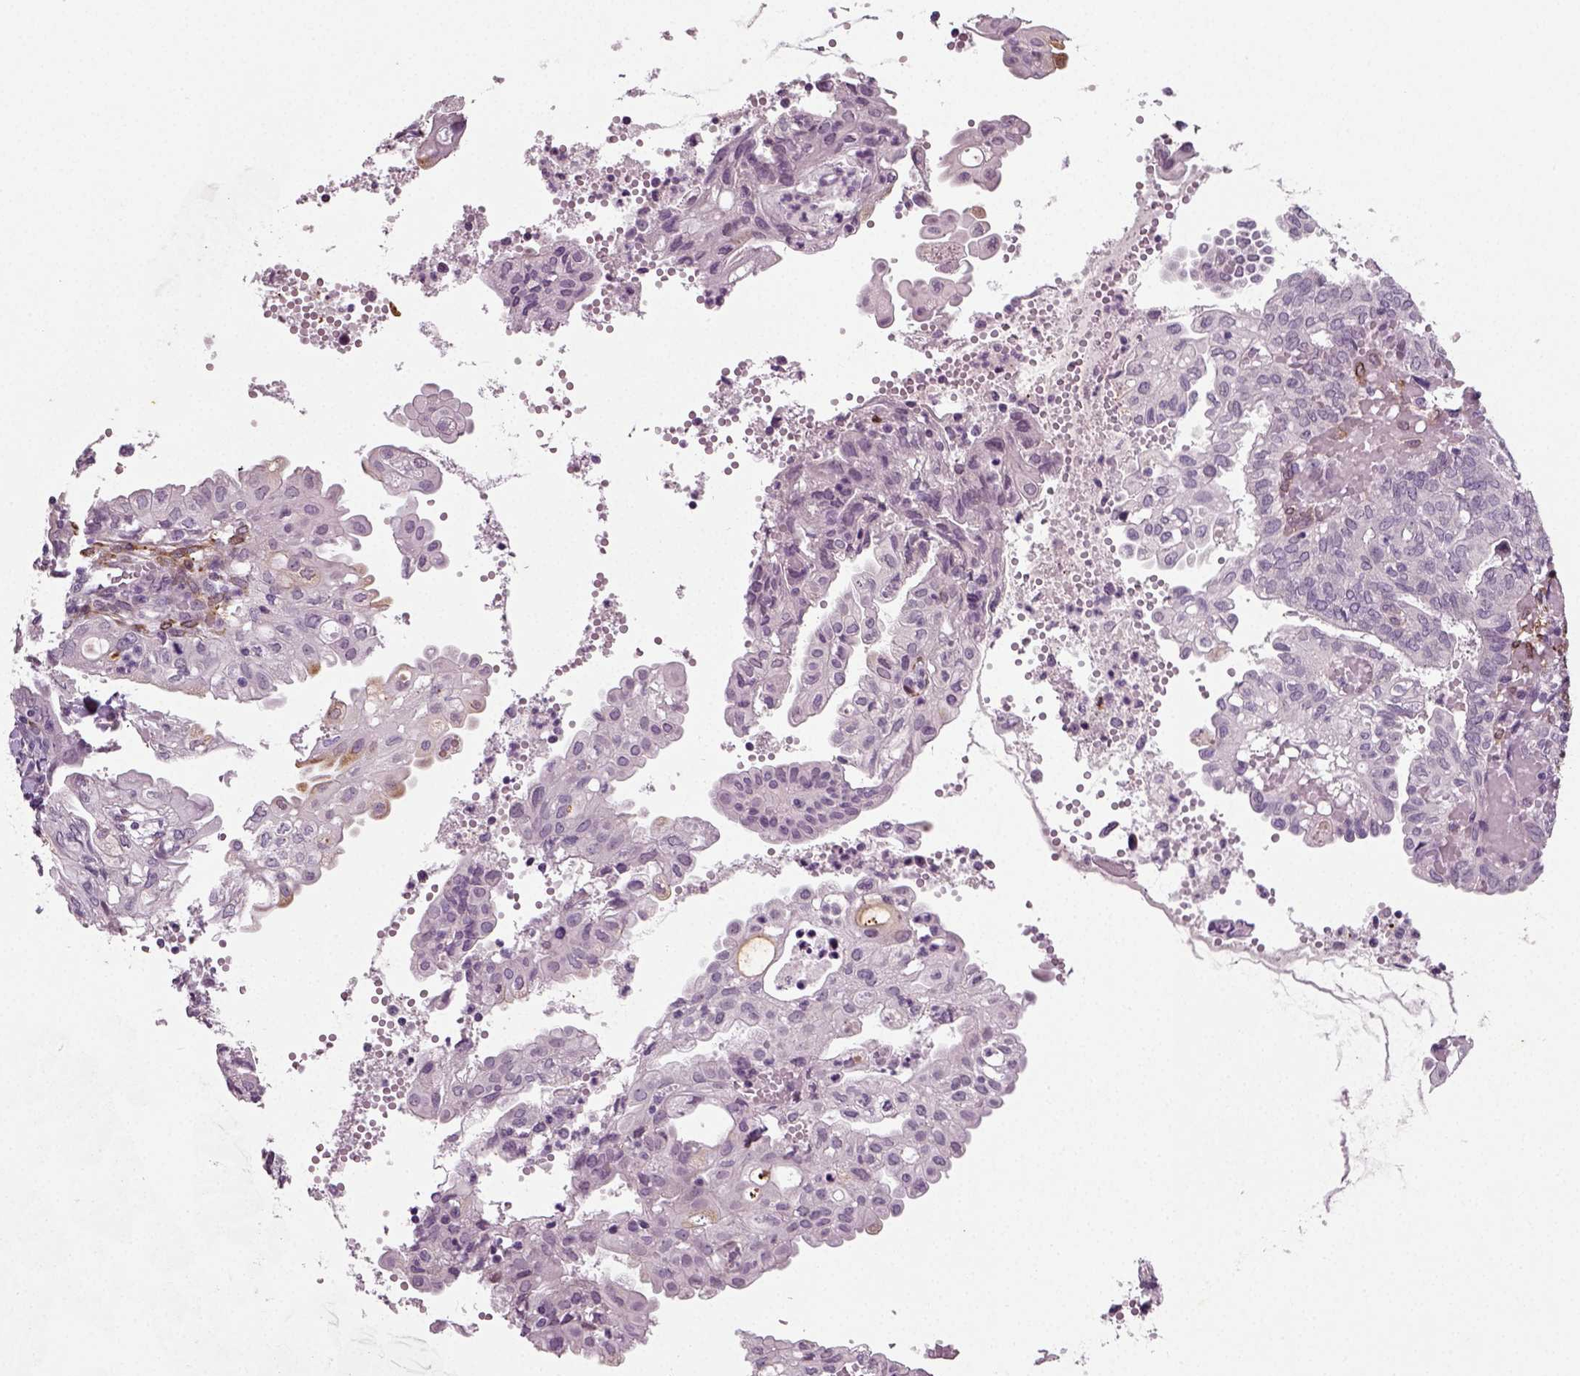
{"staining": {"intensity": "negative", "quantity": "none", "location": "none"}, "tissue": "endometrial cancer", "cell_type": "Tumor cells", "image_type": "cancer", "snomed": [{"axis": "morphology", "description": "Adenocarcinoma, NOS"}, {"axis": "topography", "description": "Endometrium"}], "caption": "Photomicrograph shows no protein expression in tumor cells of endometrial adenocarcinoma tissue.", "gene": "SYNGAP1", "patient": {"sex": "female", "age": 68}}